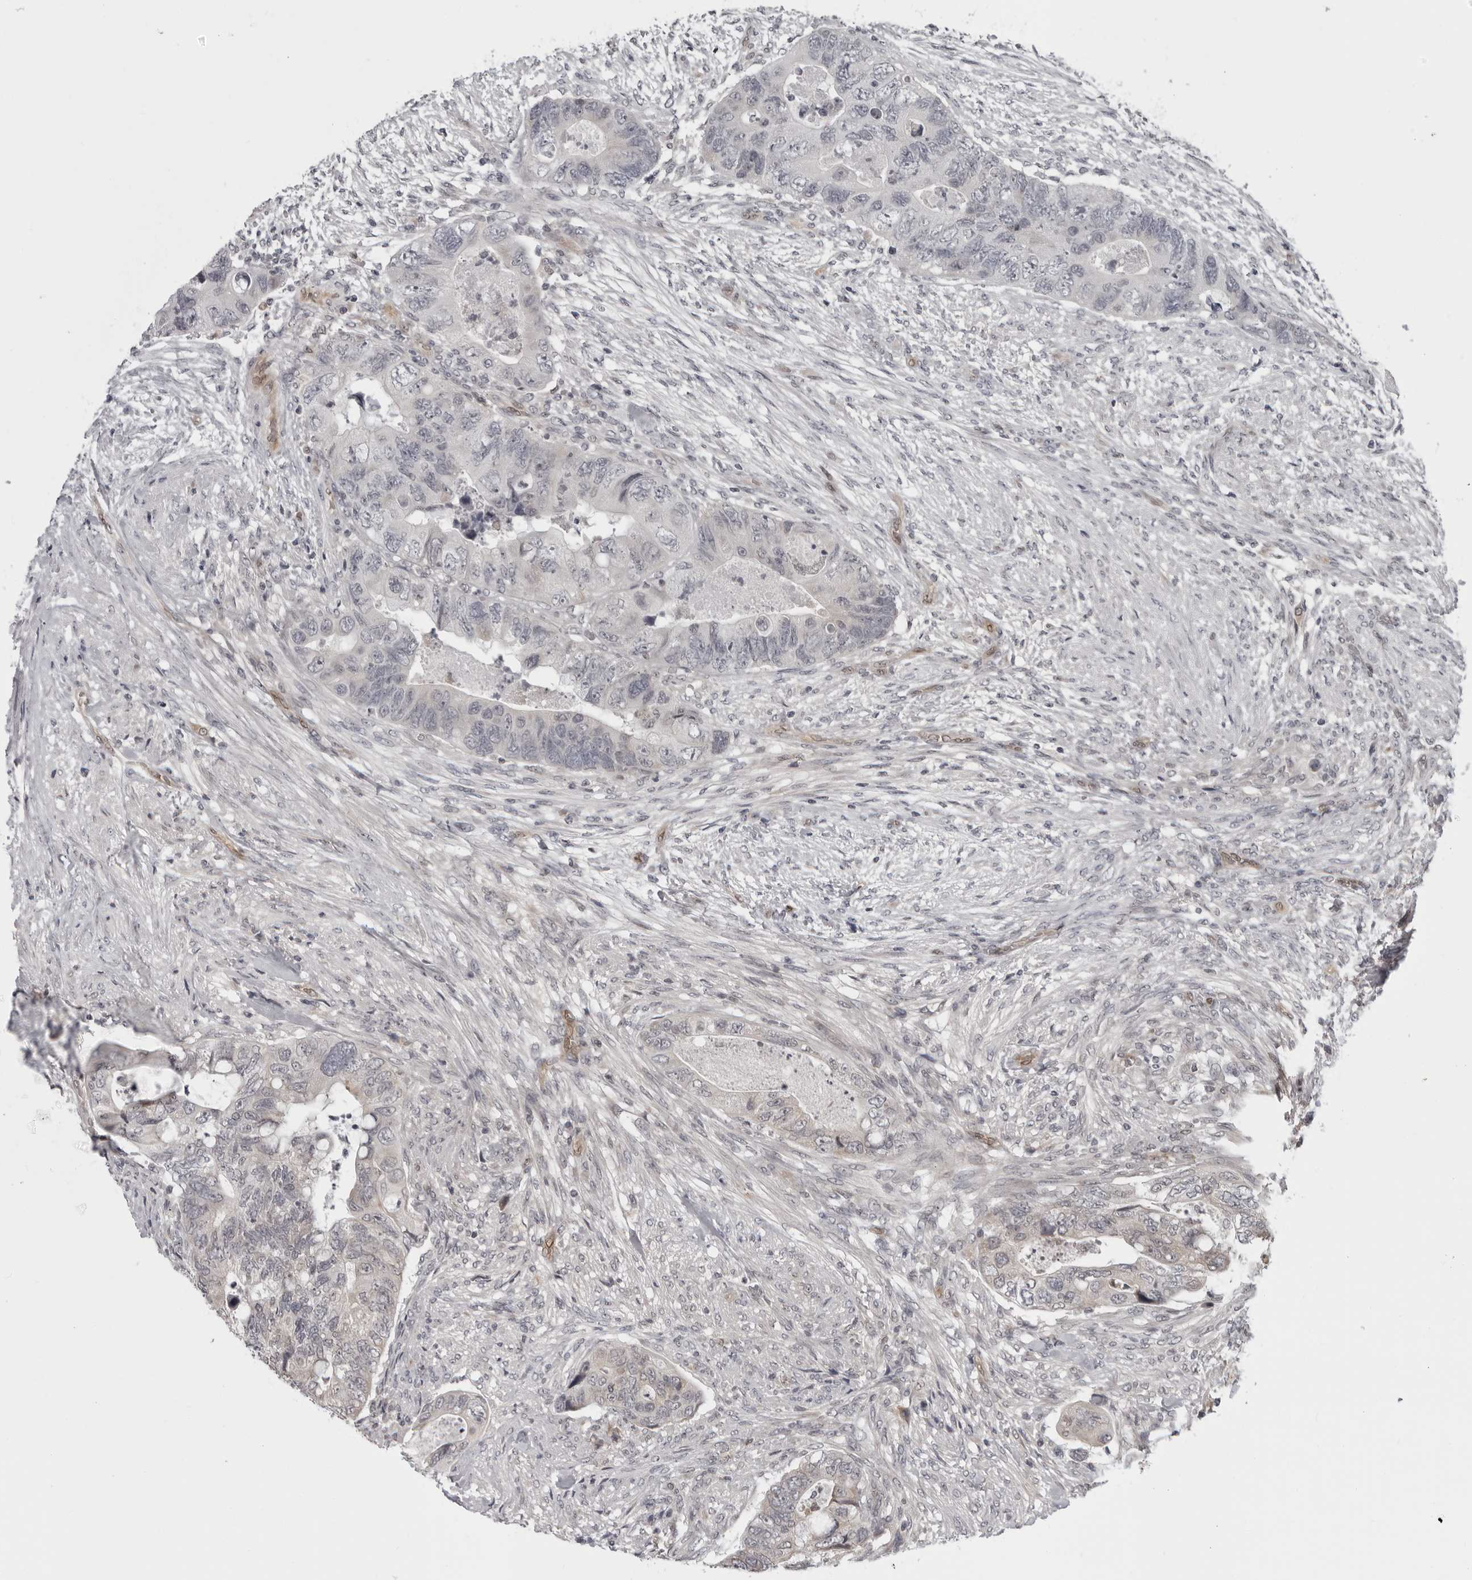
{"staining": {"intensity": "weak", "quantity": "<25%", "location": "cytoplasmic/membranous"}, "tissue": "colorectal cancer", "cell_type": "Tumor cells", "image_type": "cancer", "snomed": [{"axis": "morphology", "description": "Adenocarcinoma, NOS"}, {"axis": "topography", "description": "Rectum"}], "caption": "An immunohistochemistry image of colorectal adenocarcinoma is shown. There is no staining in tumor cells of colorectal adenocarcinoma.", "gene": "MAPK12", "patient": {"sex": "male", "age": 63}}